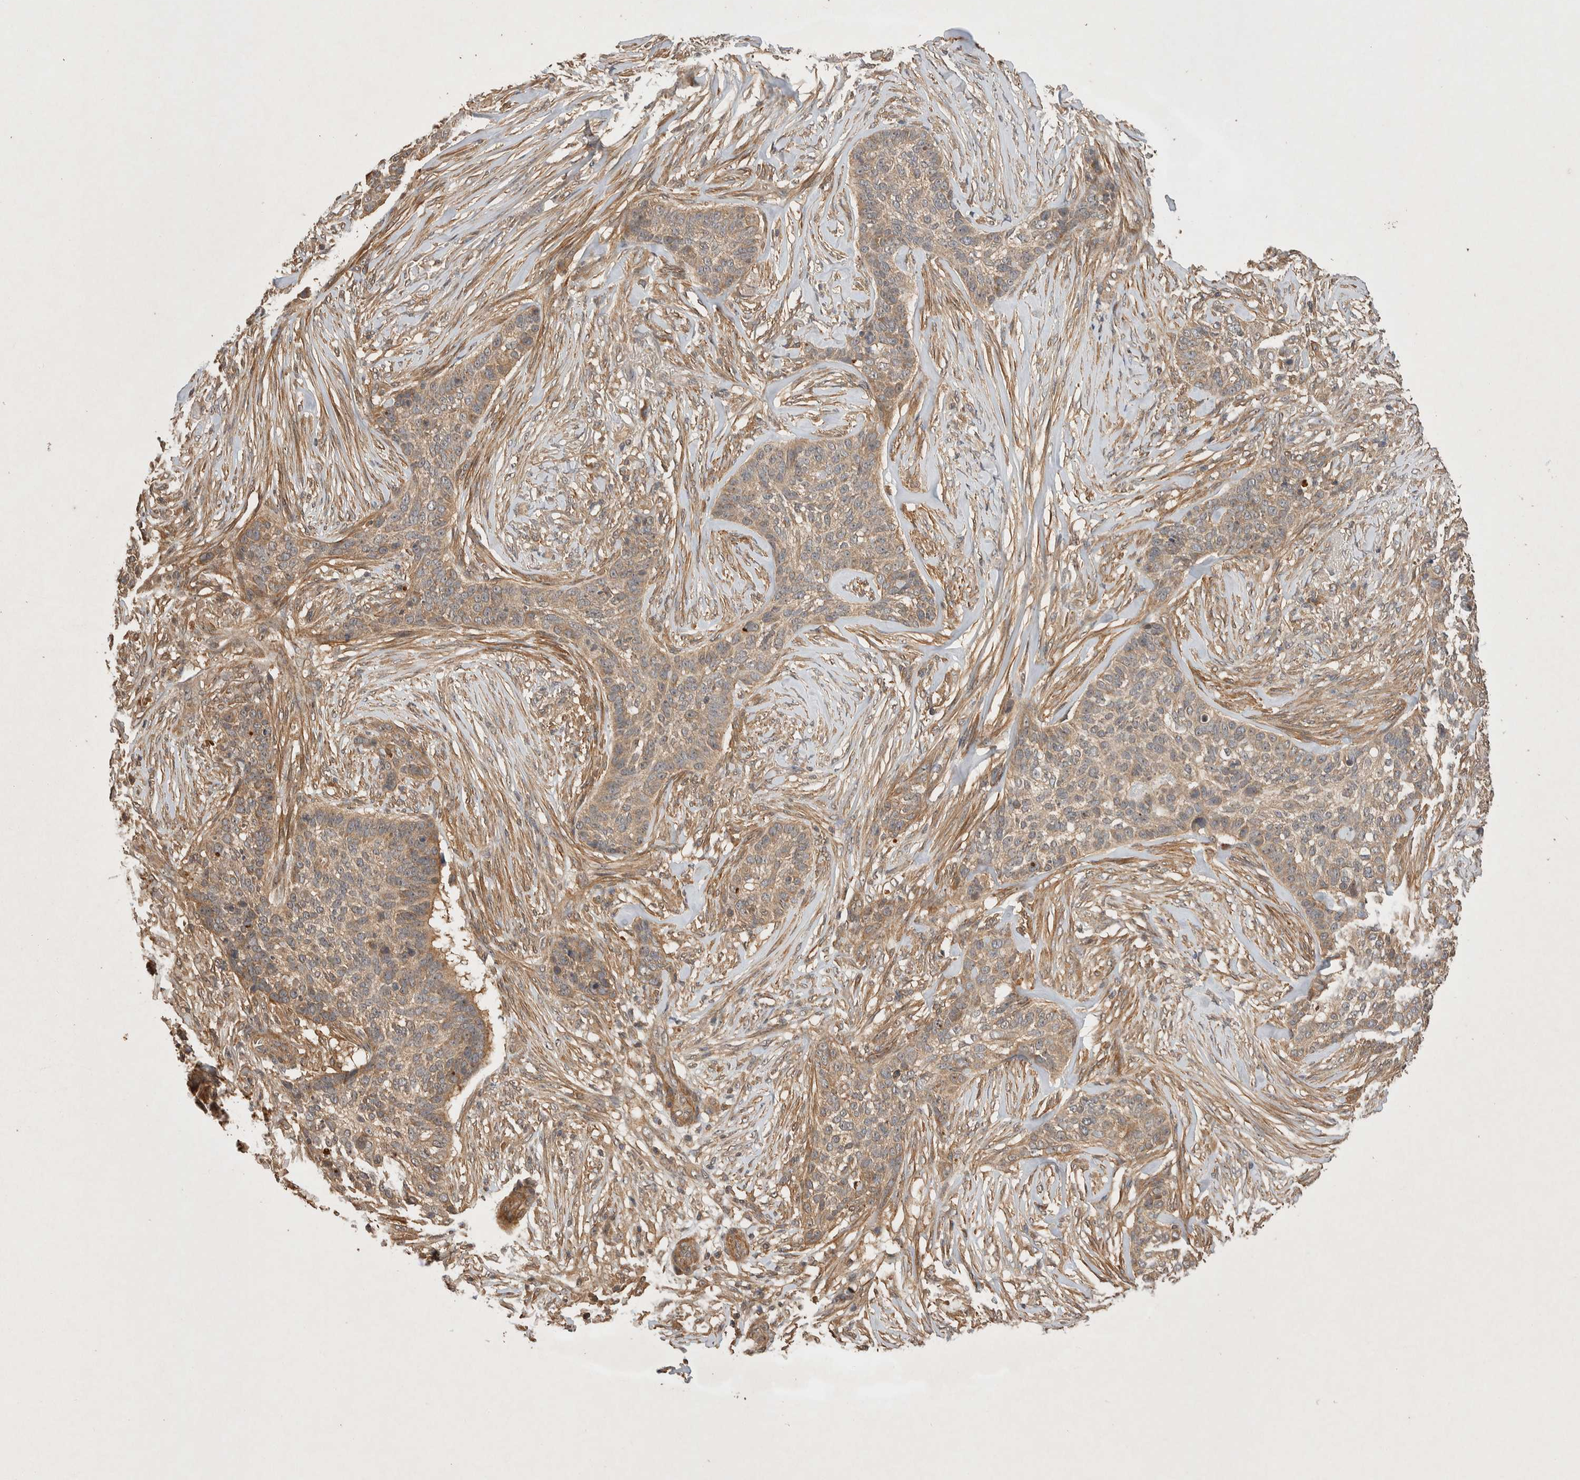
{"staining": {"intensity": "moderate", "quantity": ">75%", "location": "cytoplasmic/membranous"}, "tissue": "skin cancer", "cell_type": "Tumor cells", "image_type": "cancer", "snomed": [{"axis": "morphology", "description": "Basal cell carcinoma"}, {"axis": "topography", "description": "Skin"}], "caption": "A histopathology image of basal cell carcinoma (skin) stained for a protein demonstrates moderate cytoplasmic/membranous brown staining in tumor cells. Using DAB (brown) and hematoxylin (blue) stains, captured at high magnification using brightfield microscopy.", "gene": "NSMAF", "patient": {"sex": "male", "age": 85}}